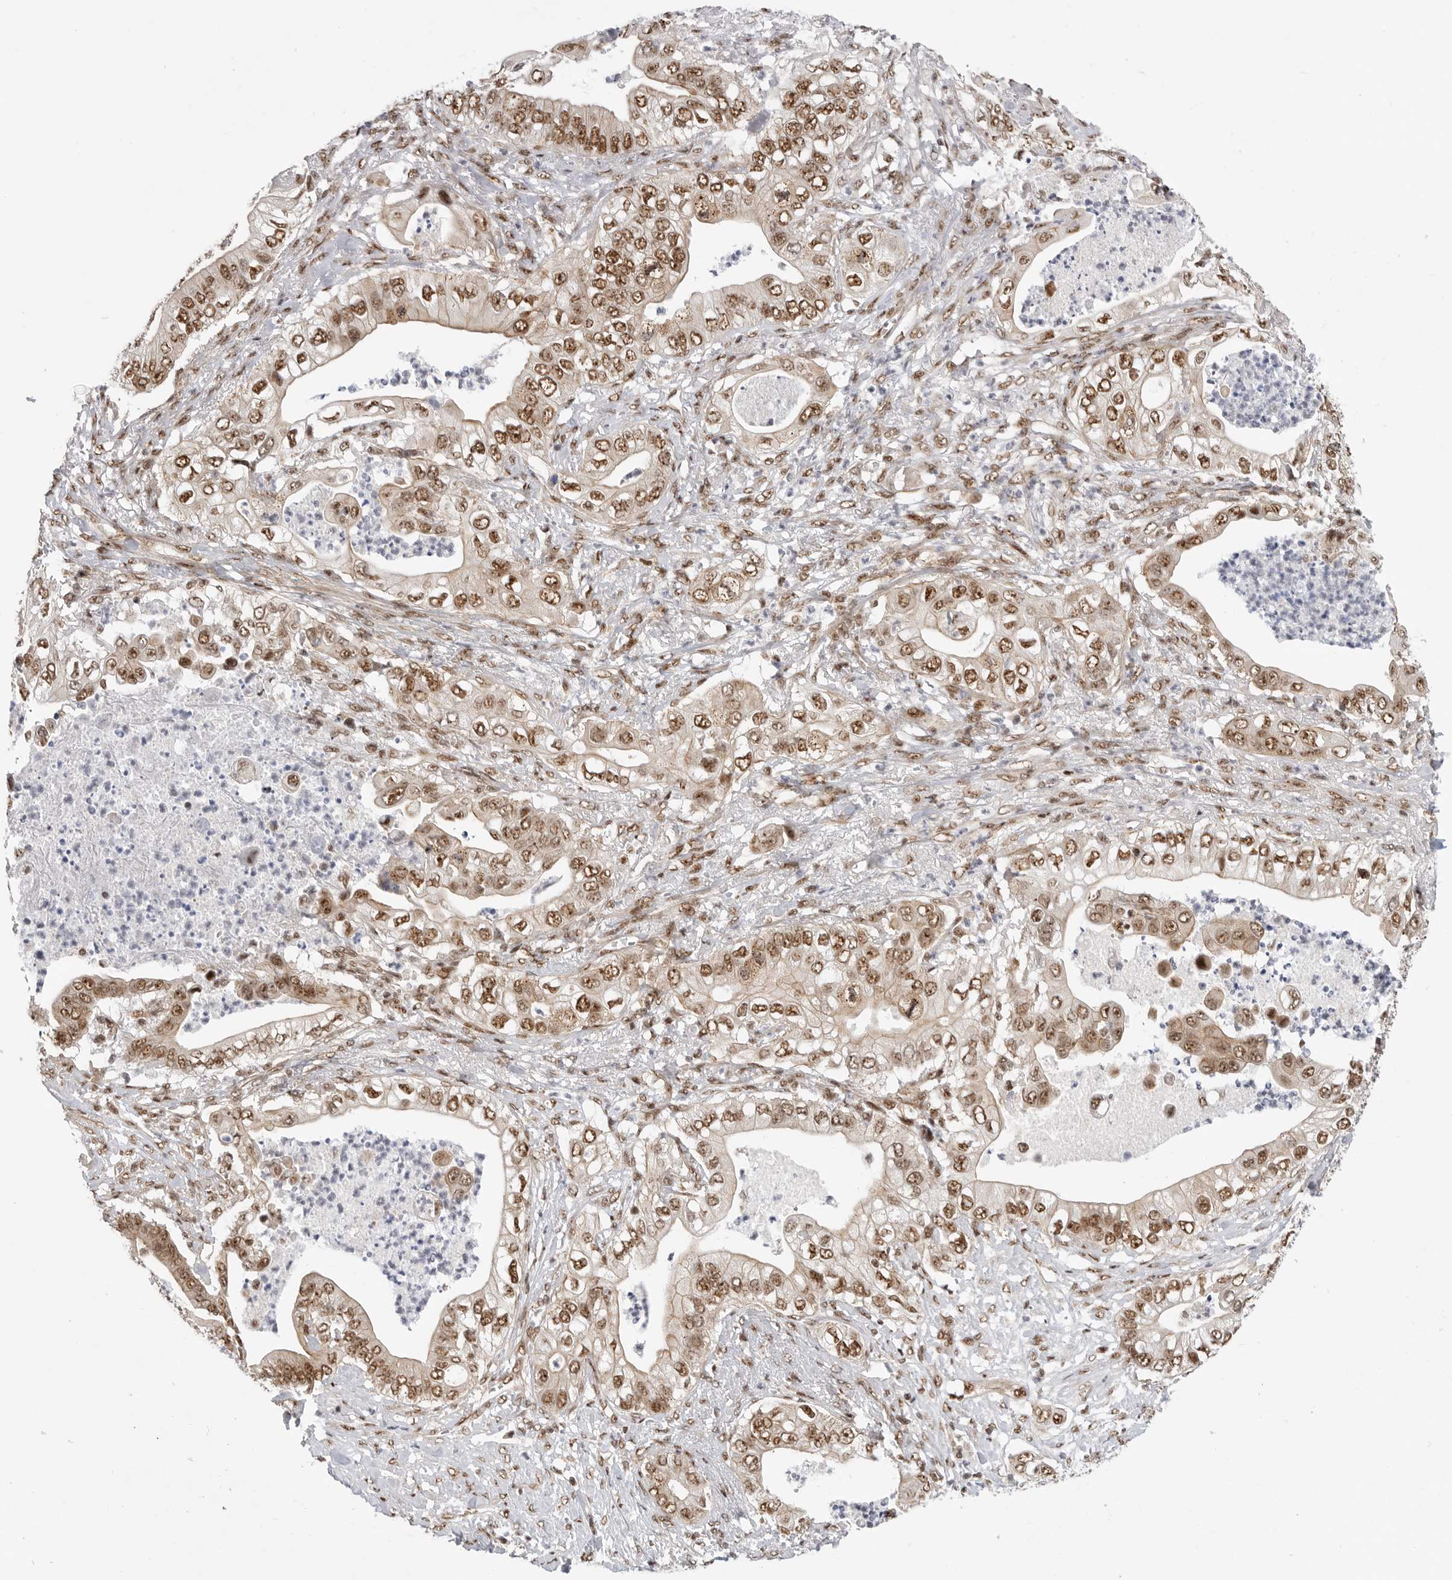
{"staining": {"intensity": "moderate", "quantity": ">75%", "location": "nuclear"}, "tissue": "pancreatic cancer", "cell_type": "Tumor cells", "image_type": "cancer", "snomed": [{"axis": "morphology", "description": "Adenocarcinoma, NOS"}, {"axis": "topography", "description": "Pancreas"}], "caption": "Moderate nuclear expression for a protein is seen in approximately >75% of tumor cells of pancreatic adenocarcinoma using IHC.", "gene": "GPATCH2", "patient": {"sex": "female", "age": 78}}